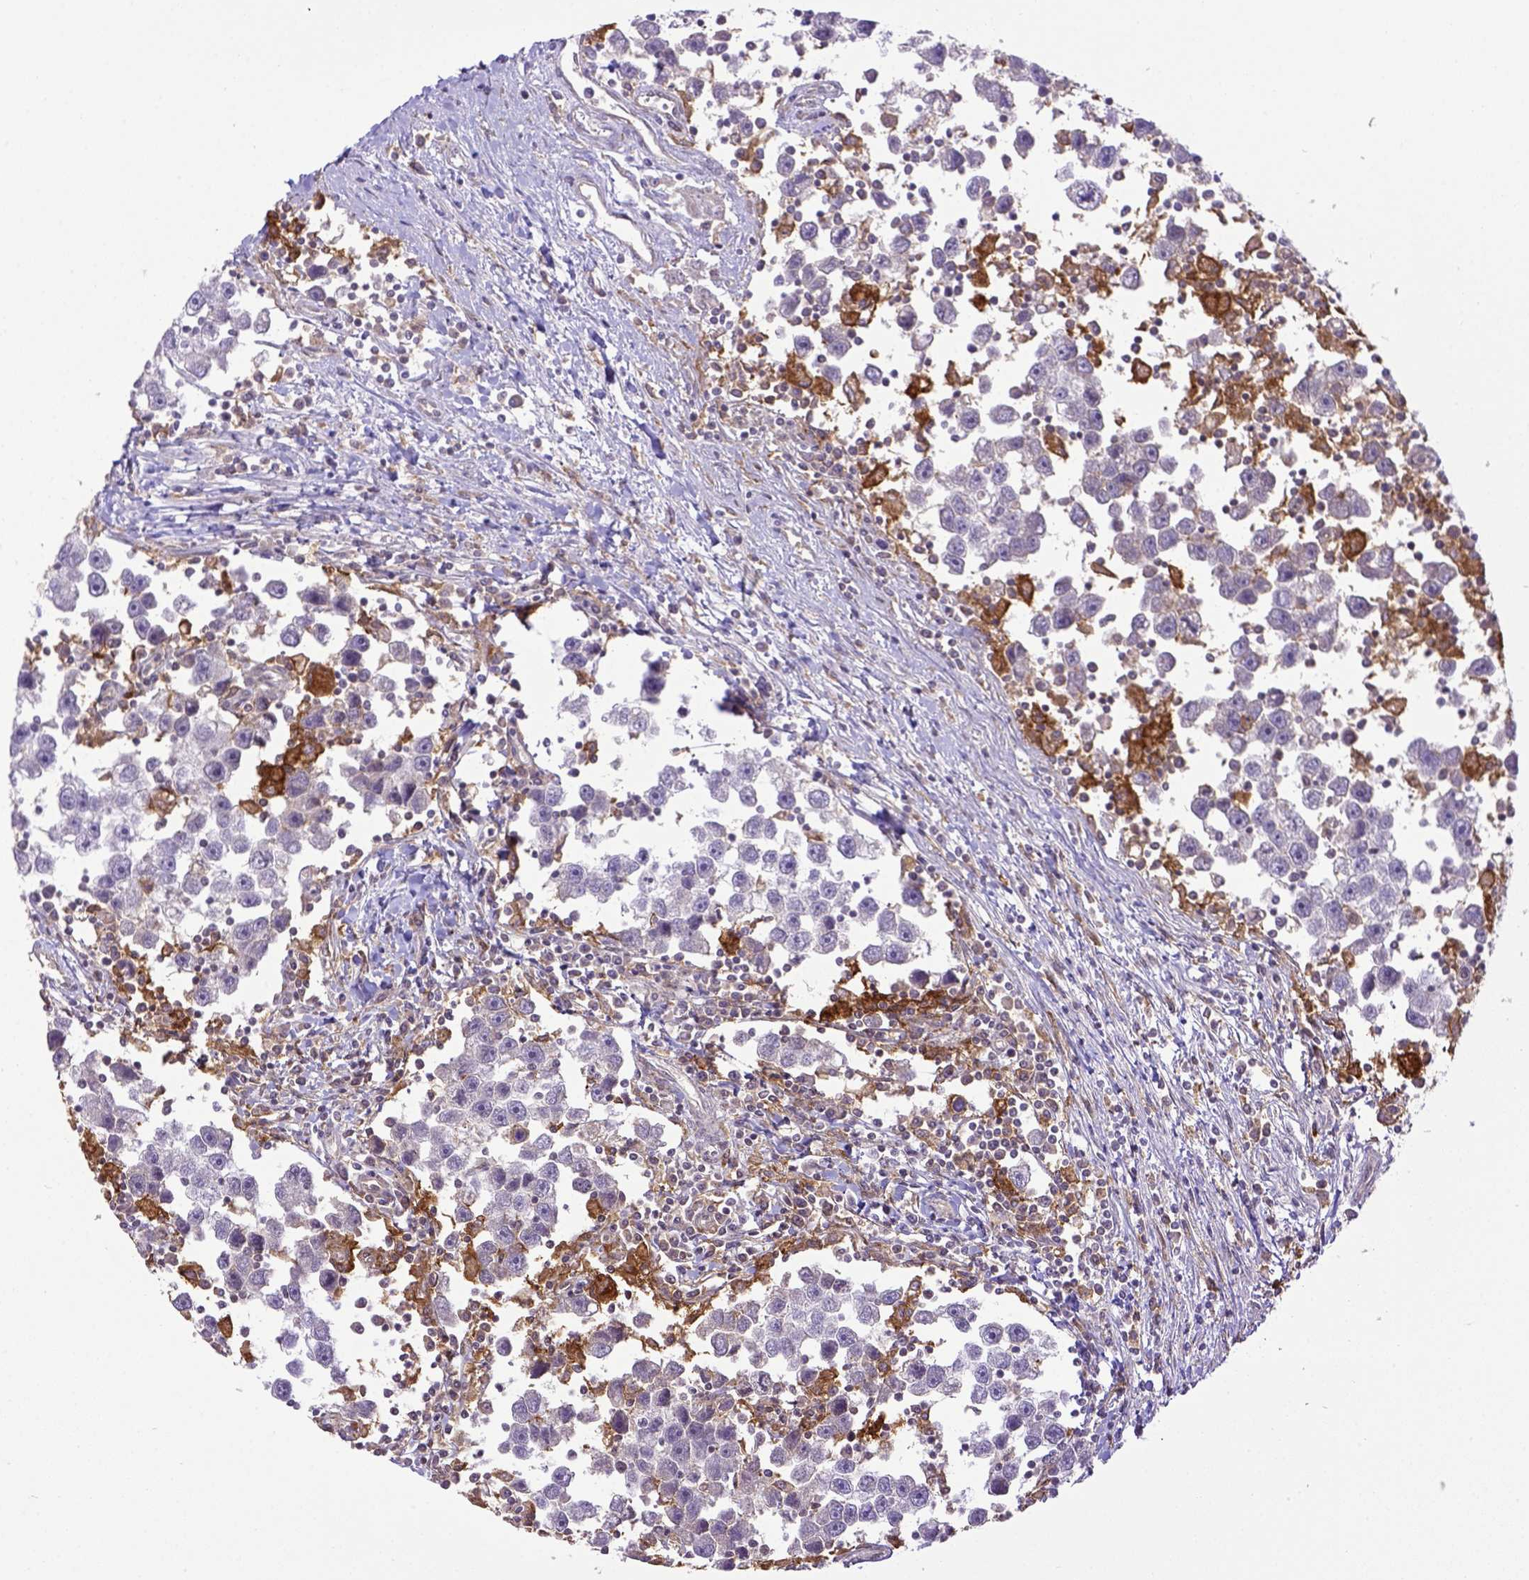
{"staining": {"intensity": "negative", "quantity": "none", "location": "none"}, "tissue": "testis cancer", "cell_type": "Tumor cells", "image_type": "cancer", "snomed": [{"axis": "morphology", "description": "Seminoma, NOS"}, {"axis": "topography", "description": "Testis"}], "caption": "Human seminoma (testis) stained for a protein using immunohistochemistry shows no expression in tumor cells.", "gene": "CD40", "patient": {"sex": "male", "age": 30}}